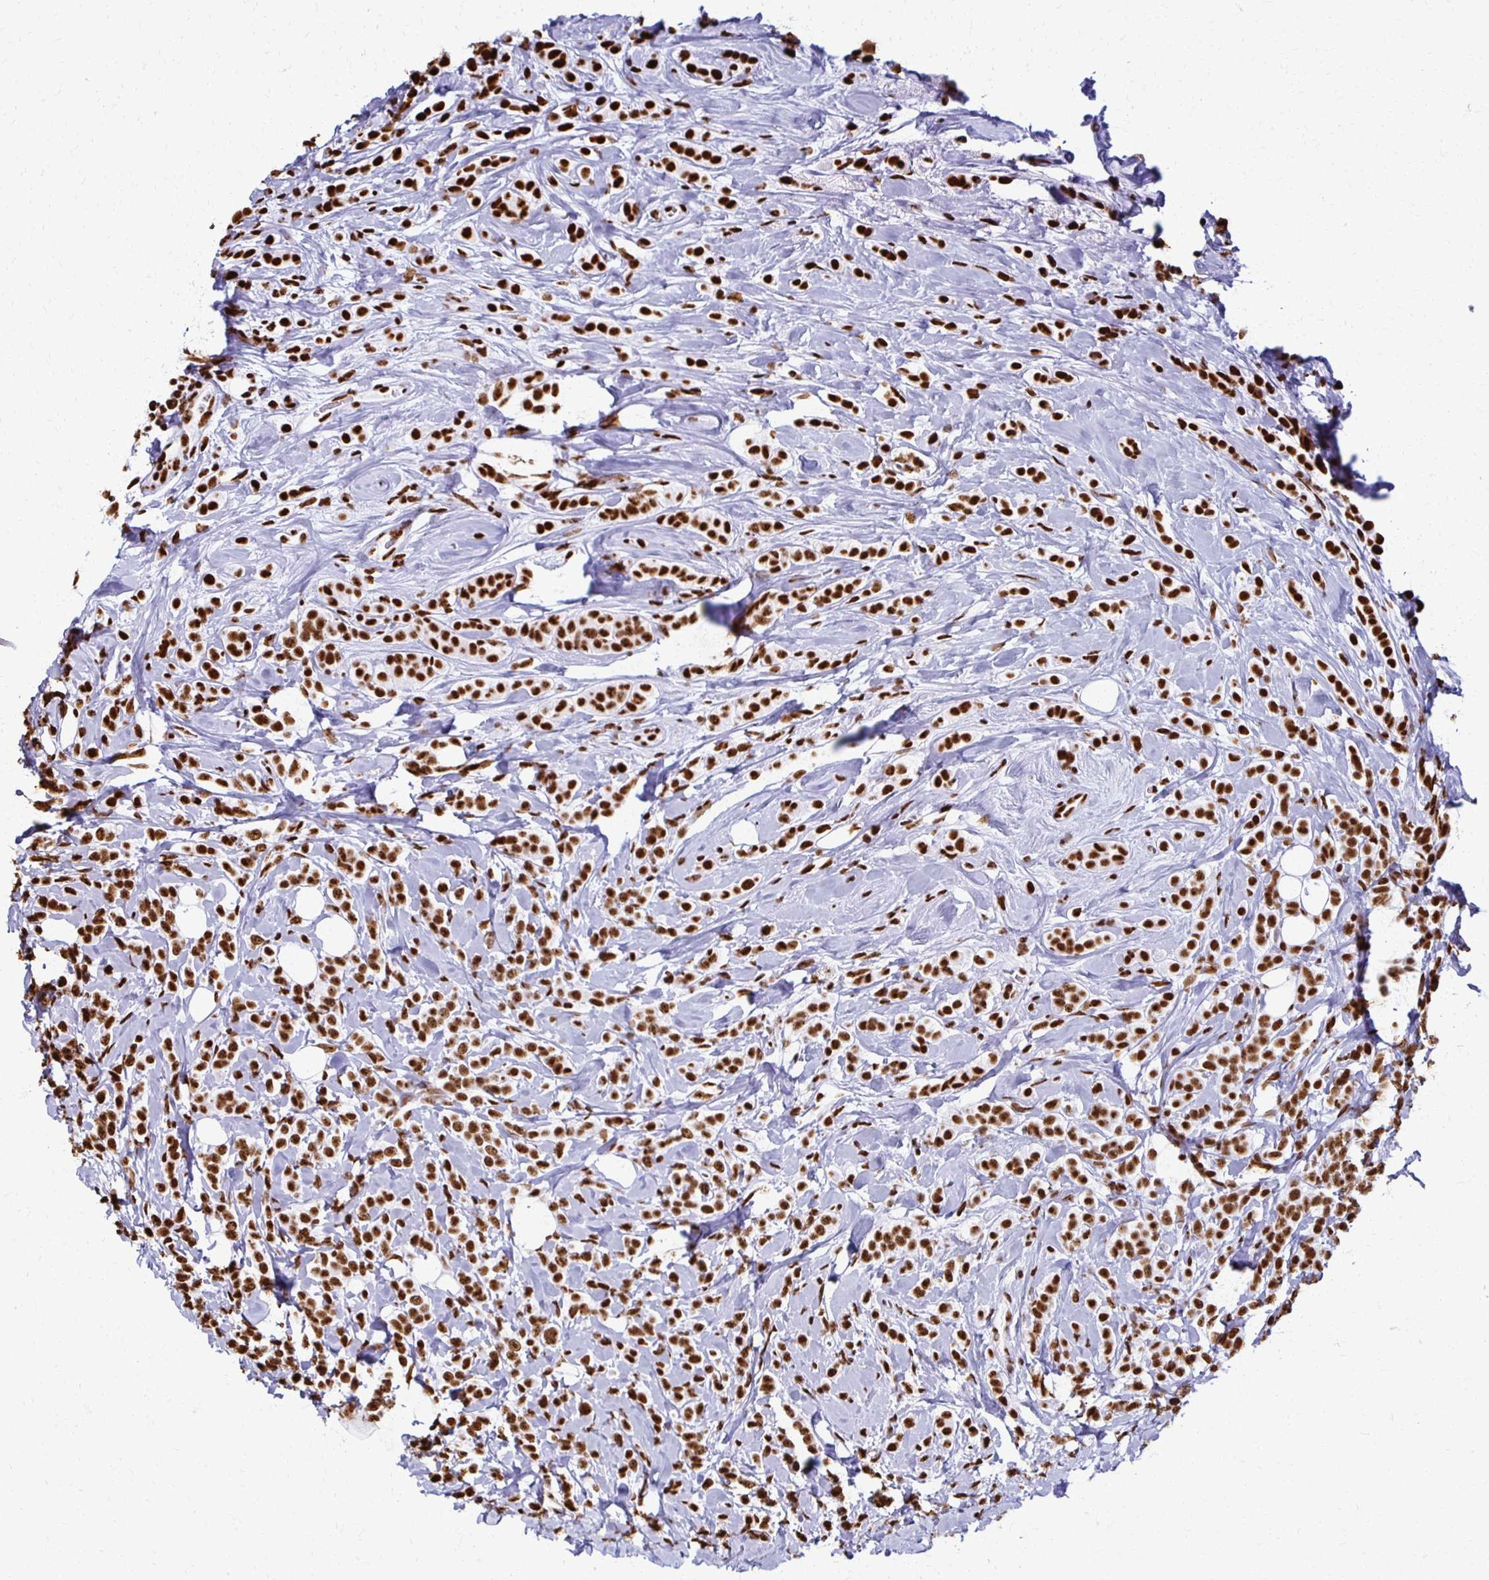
{"staining": {"intensity": "strong", "quantity": ">75%", "location": "nuclear"}, "tissue": "breast cancer", "cell_type": "Tumor cells", "image_type": "cancer", "snomed": [{"axis": "morphology", "description": "Lobular carcinoma"}, {"axis": "topography", "description": "Breast"}], "caption": "A photomicrograph of human breast cancer stained for a protein displays strong nuclear brown staining in tumor cells.", "gene": "NONO", "patient": {"sex": "female", "age": 49}}